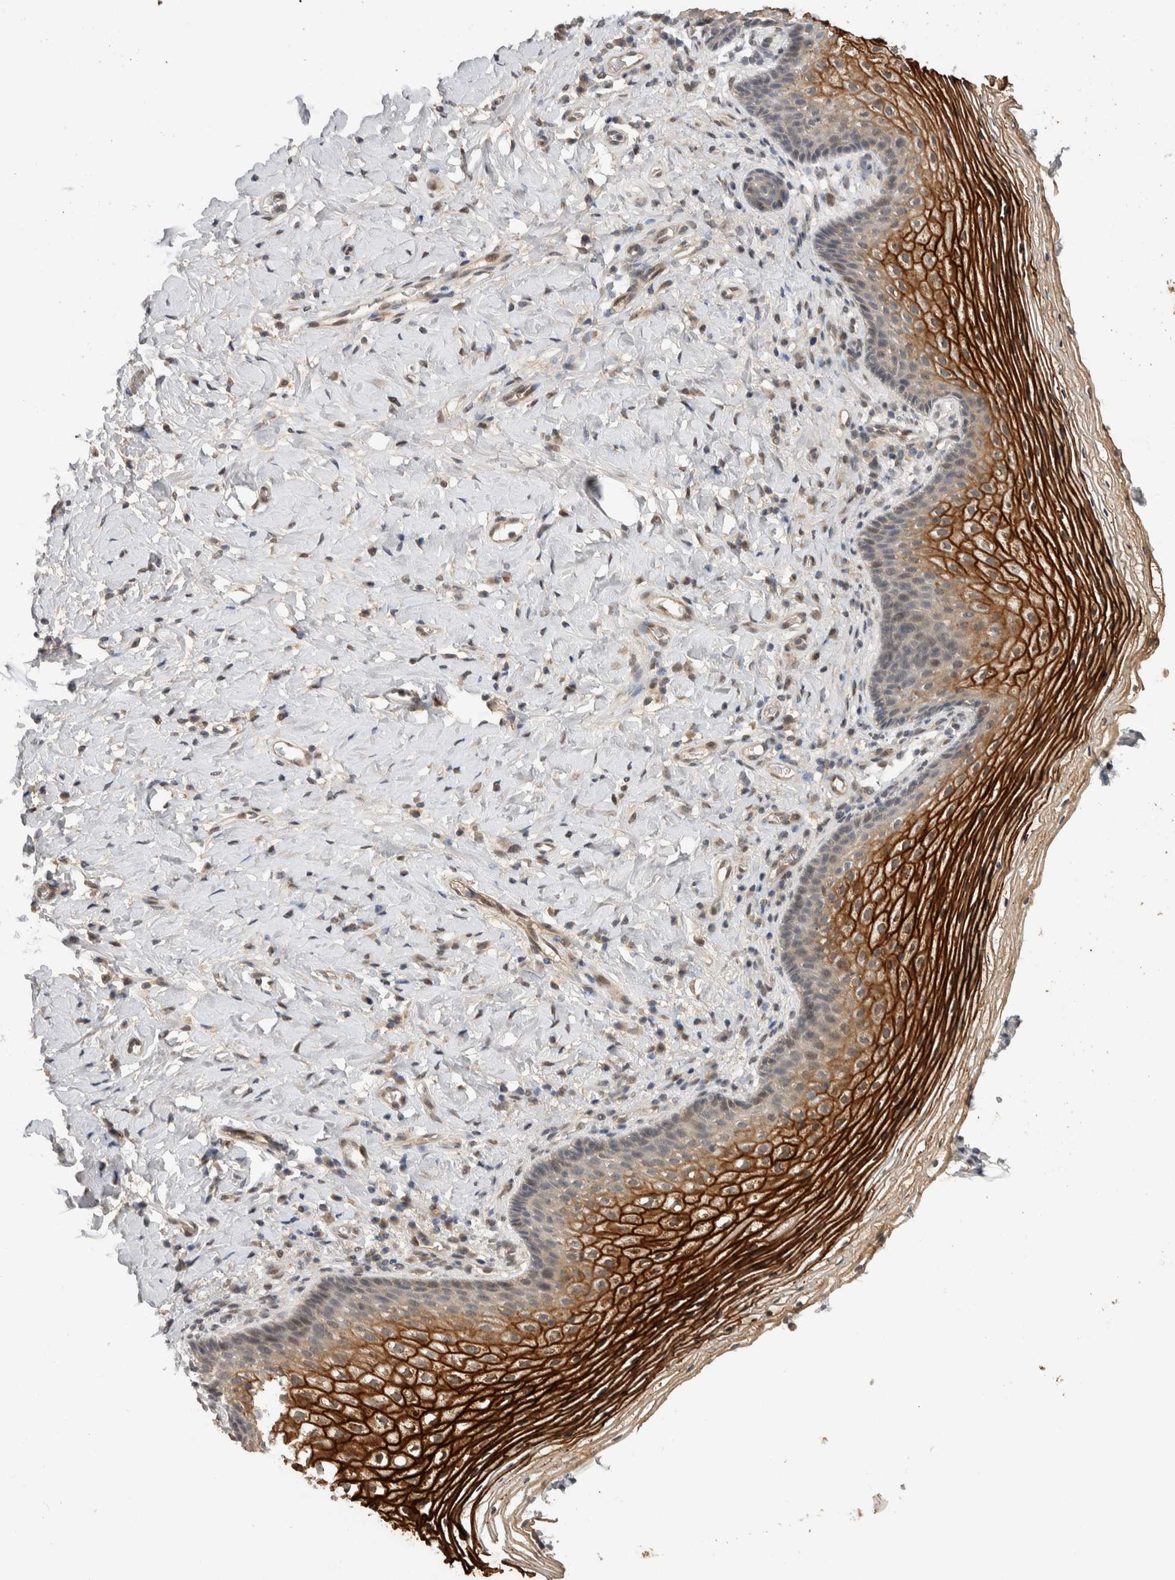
{"staining": {"intensity": "strong", "quantity": ">75%", "location": "cytoplasmic/membranous"}, "tissue": "vagina", "cell_type": "Squamous epithelial cells", "image_type": "normal", "snomed": [{"axis": "morphology", "description": "Normal tissue, NOS"}, {"axis": "topography", "description": "Vagina"}], "caption": "A high-resolution image shows immunohistochemistry (IHC) staining of unremarkable vagina, which exhibits strong cytoplasmic/membranous expression in about >75% of squamous epithelial cells.", "gene": "CYSRT1", "patient": {"sex": "female", "age": 60}}